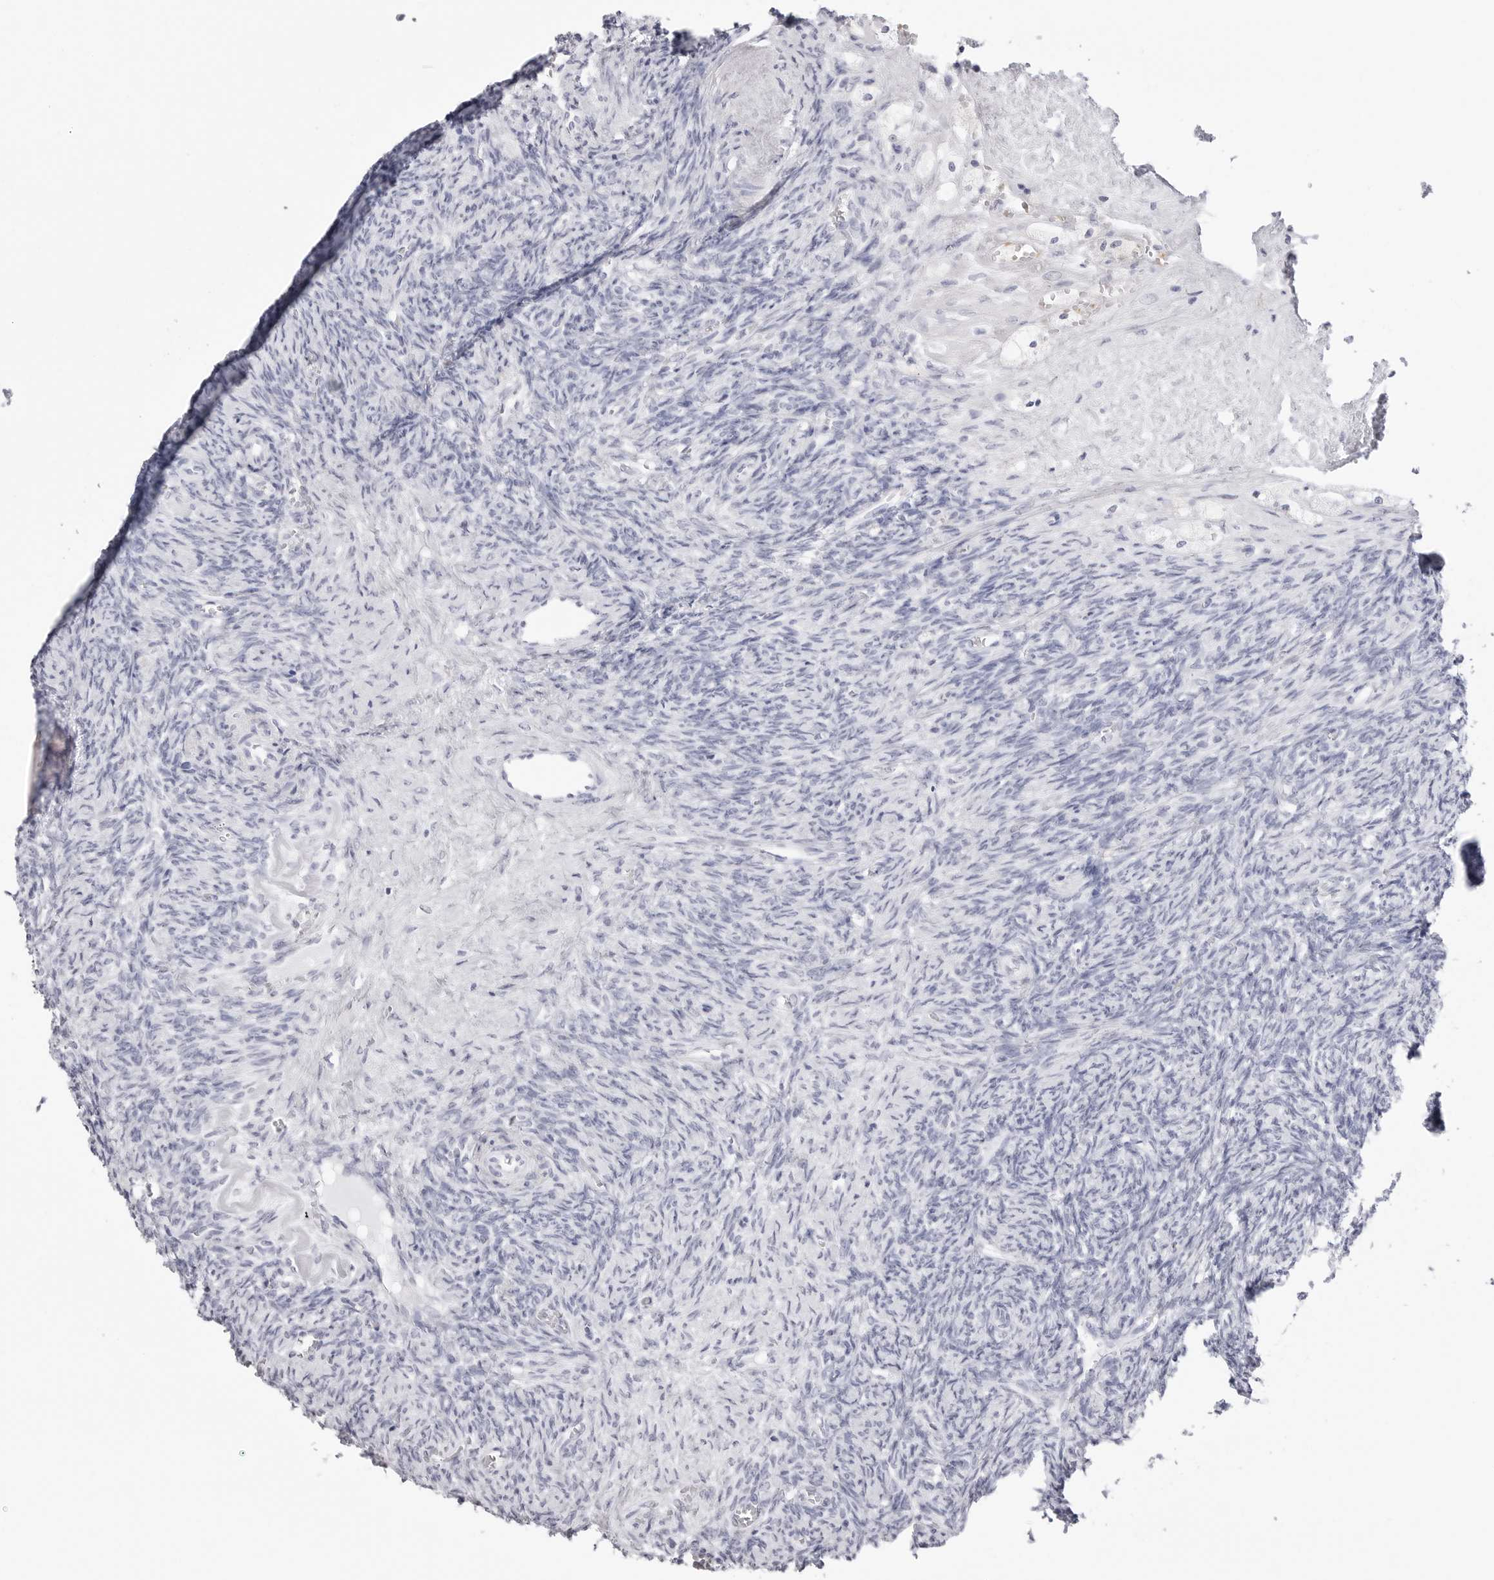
{"staining": {"intensity": "negative", "quantity": "none", "location": "none"}, "tissue": "ovary", "cell_type": "Follicle cells", "image_type": "normal", "snomed": [{"axis": "morphology", "description": "Normal tissue, NOS"}, {"axis": "topography", "description": "Ovary"}], "caption": "Immunohistochemistry histopathology image of benign ovary: human ovary stained with DAB (3,3'-diaminobenzidine) shows no significant protein staining in follicle cells.", "gene": "TSSK1B", "patient": {"sex": "female", "age": 41}}